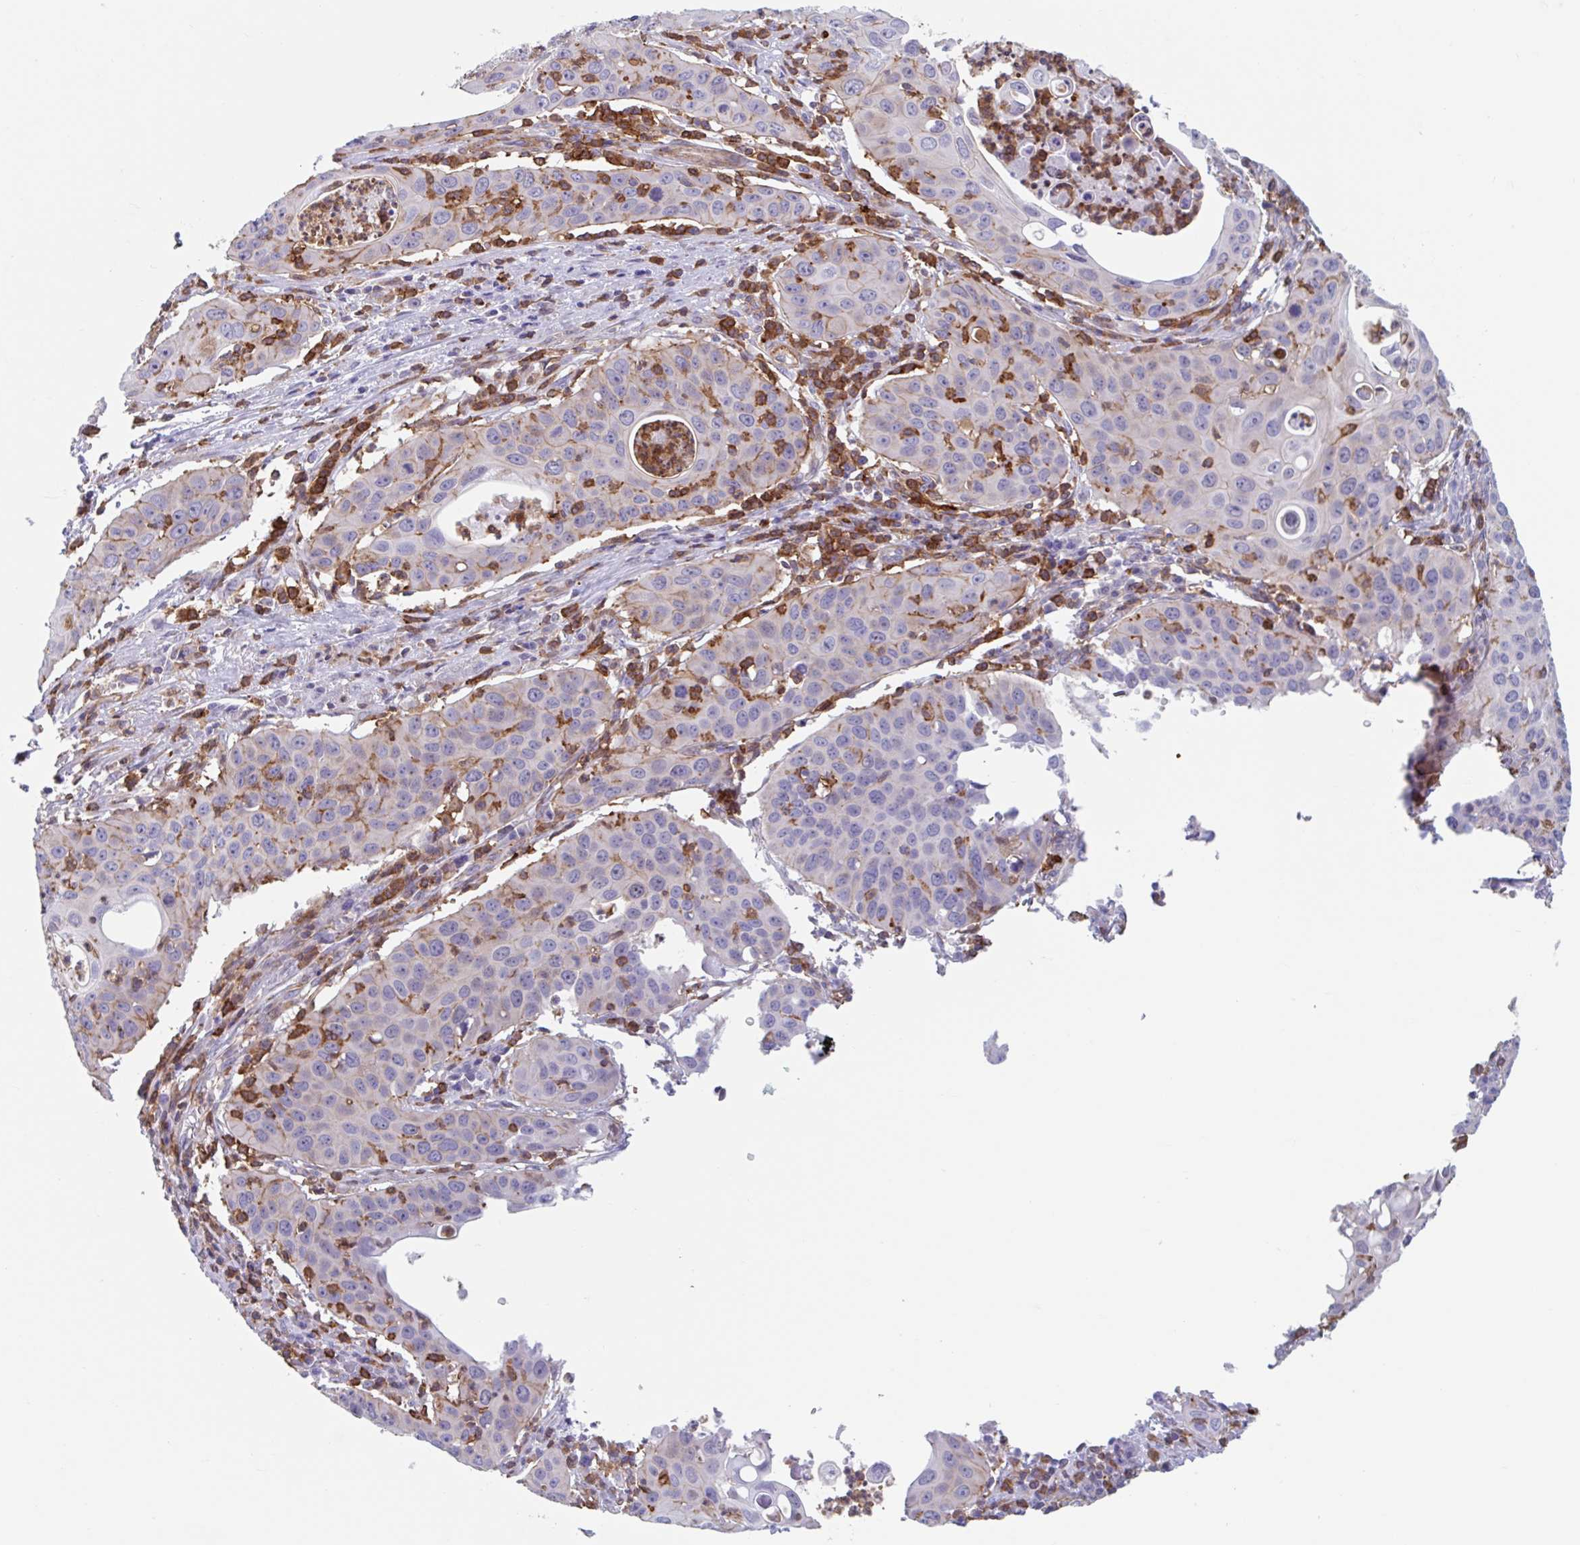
{"staining": {"intensity": "negative", "quantity": "none", "location": "none"}, "tissue": "cervical cancer", "cell_type": "Tumor cells", "image_type": "cancer", "snomed": [{"axis": "morphology", "description": "Squamous cell carcinoma, NOS"}, {"axis": "topography", "description": "Cervix"}], "caption": "This histopathology image is of cervical cancer (squamous cell carcinoma) stained with immunohistochemistry to label a protein in brown with the nuclei are counter-stained blue. There is no expression in tumor cells.", "gene": "EFHD1", "patient": {"sex": "female", "age": 36}}